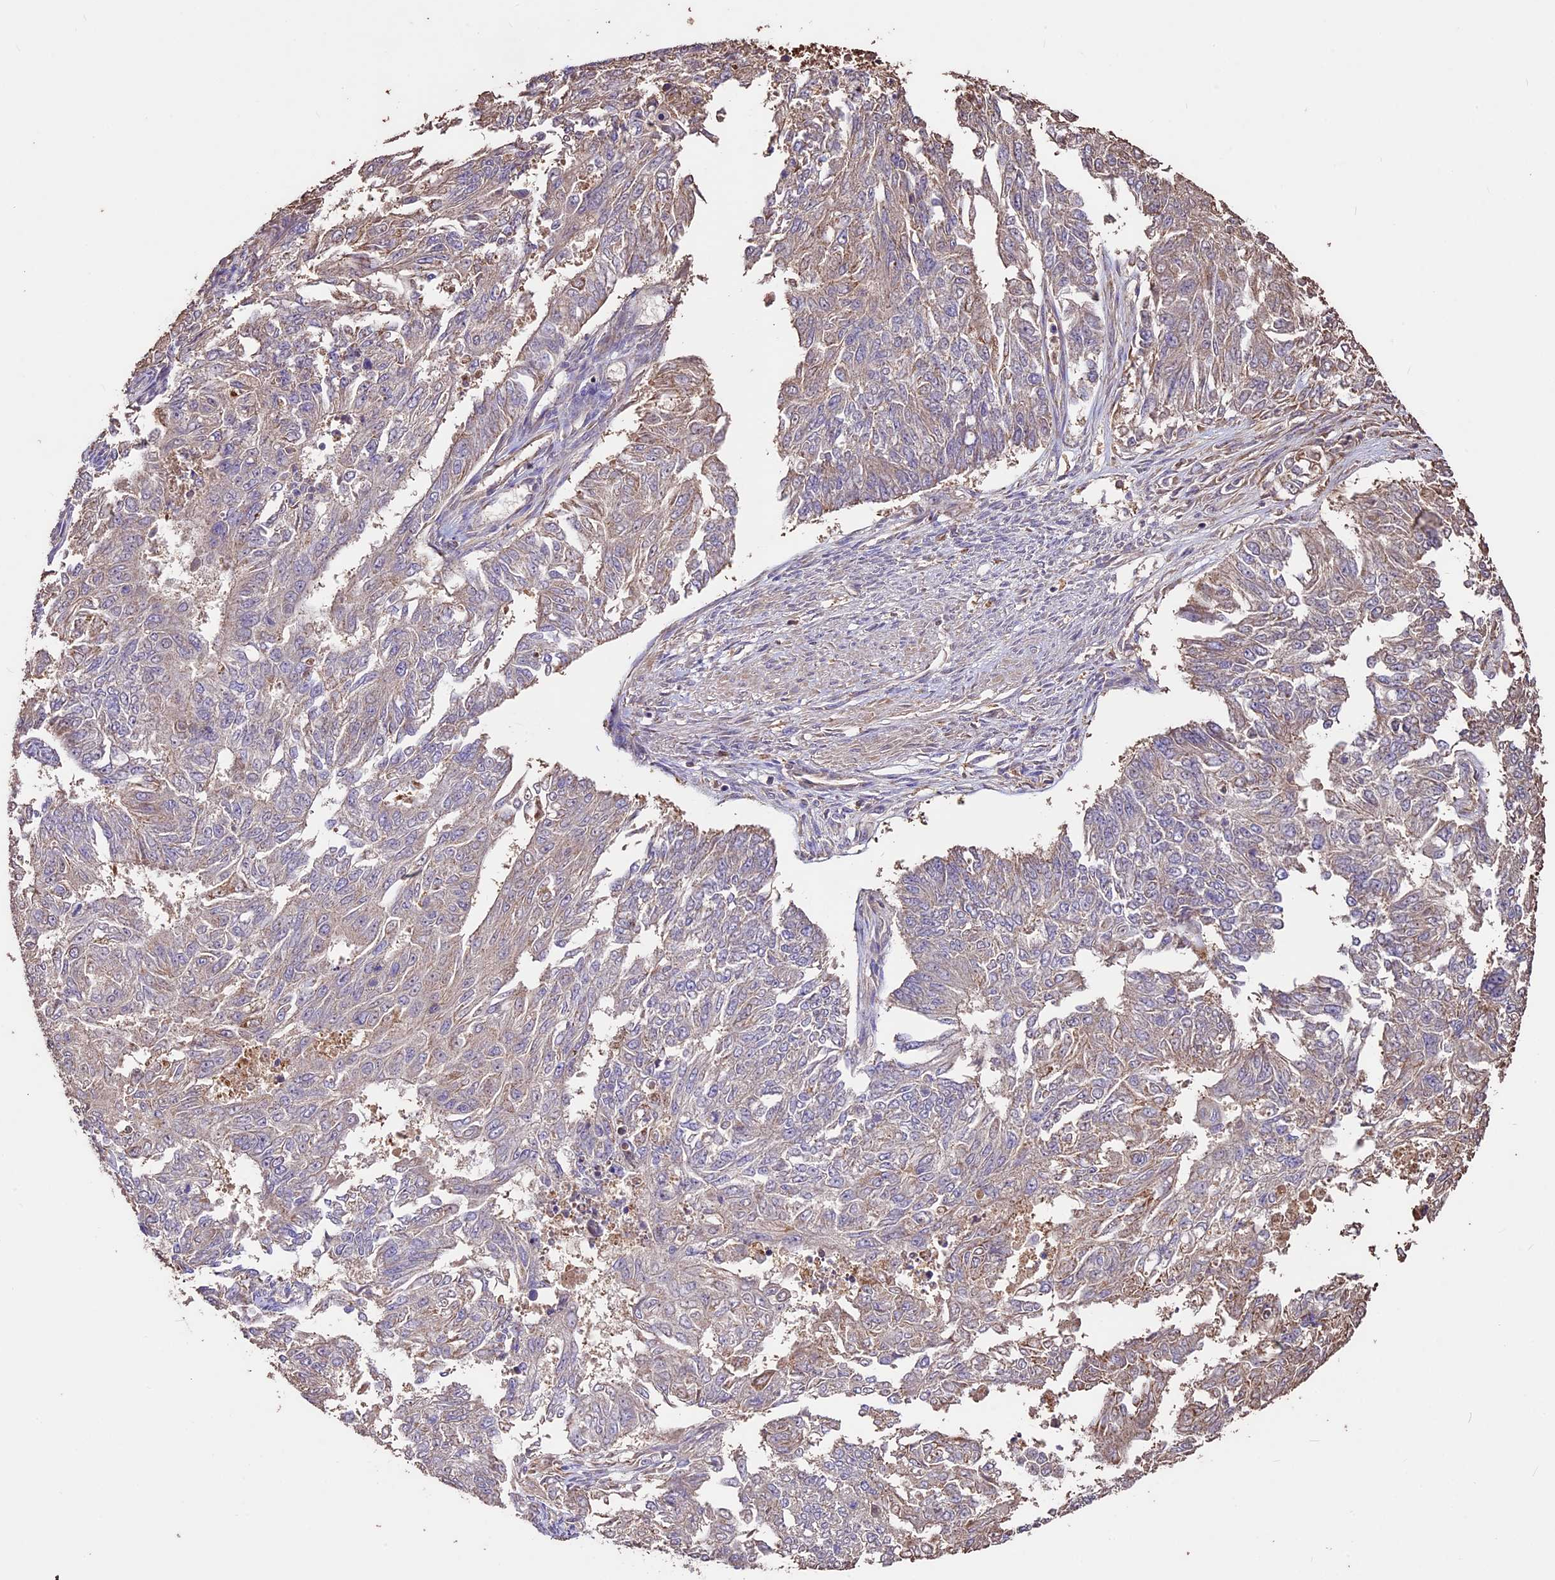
{"staining": {"intensity": "negative", "quantity": "none", "location": "none"}, "tissue": "endometrial cancer", "cell_type": "Tumor cells", "image_type": "cancer", "snomed": [{"axis": "morphology", "description": "Adenocarcinoma, NOS"}, {"axis": "topography", "description": "Endometrium"}], "caption": "Immunohistochemistry (IHC) histopathology image of neoplastic tissue: endometrial adenocarcinoma stained with DAB reveals no significant protein expression in tumor cells.", "gene": "CRLF1", "patient": {"sex": "female", "age": 32}}